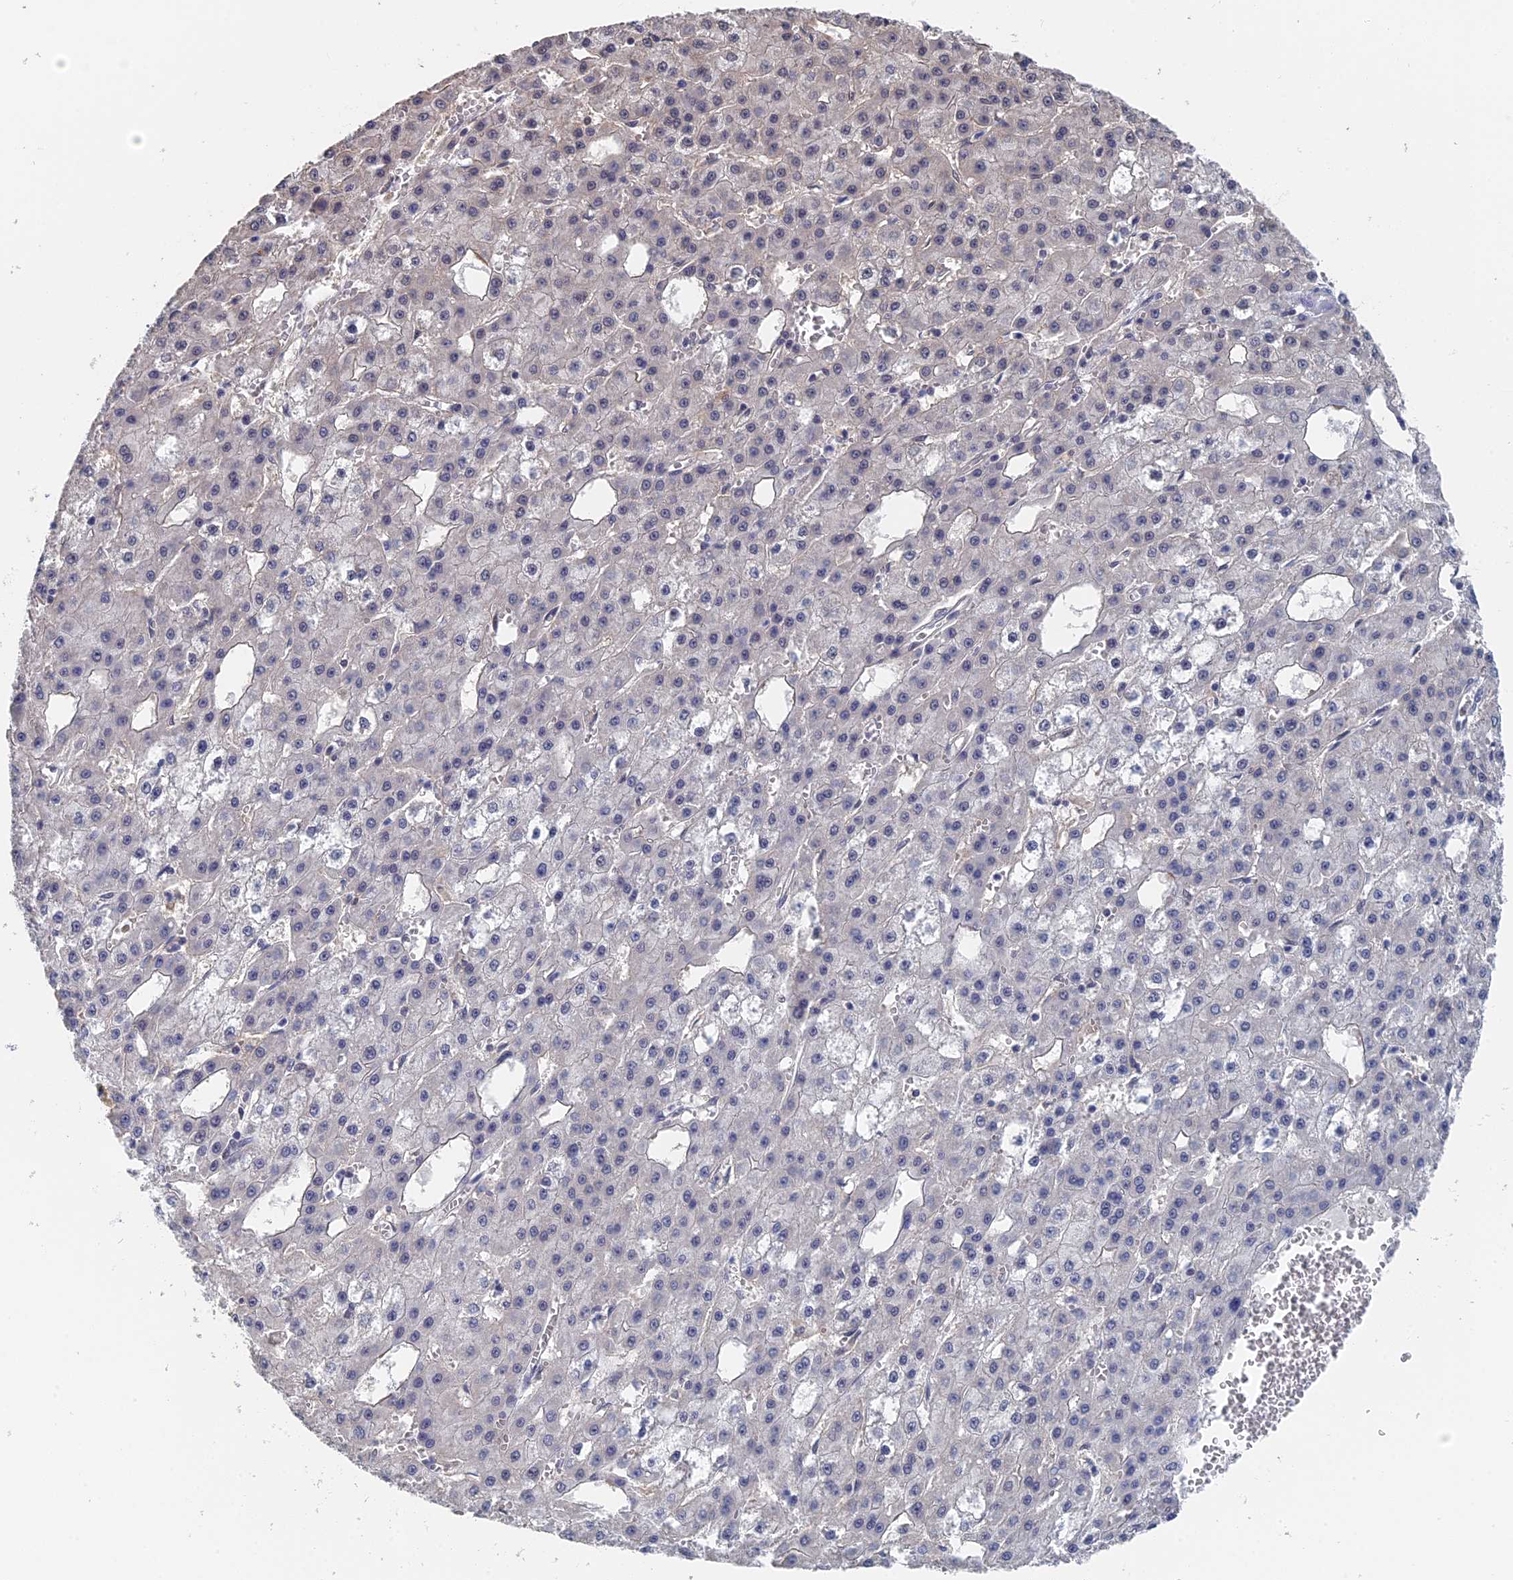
{"staining": {"intensity": "negative", "quantity": "none", "location": "none"}, "tissue": "liver cancer", "cell_type": "Tumor cells", "image_type": "cancer", "snomed": [{"axis": "morphology", "description": "Carcinoma, Hepatocellular, NOS"}, {"axis": "topography", "description": "Liver"}], "caption": "An immunohistochemistry (IHC) image of hepatocellular carcinoma (liver) is shown. There is no staining in tumor cells of hepatocellular carcinoma (liver).", "gene": "TSSC4", "patient": {"sex": "male", "age": 47}}